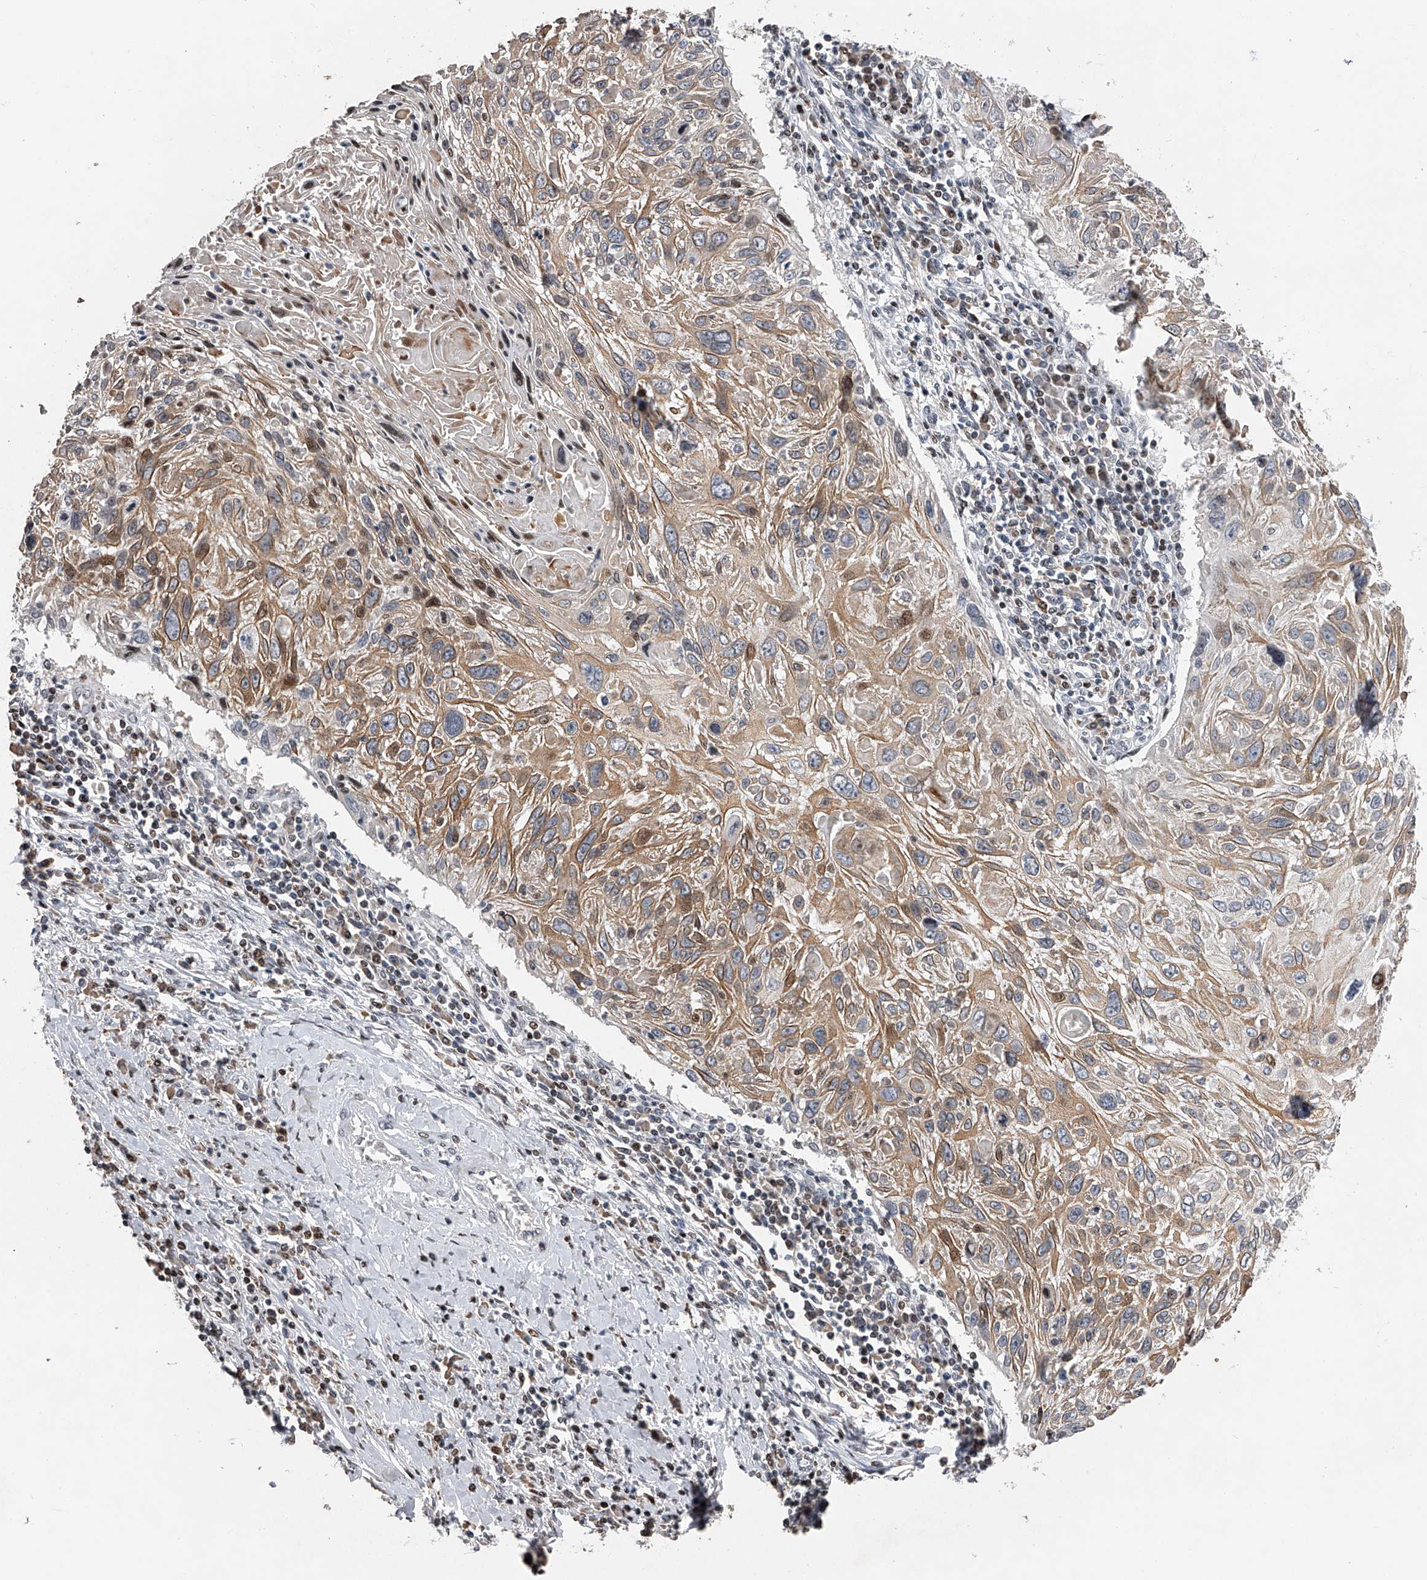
{"staining": {"intensity": "moderate", "quantity": "<25%", "location": "cytoplasmic/membranous"}, "tissue": "cervical cancer", "cell_type": "Tumor cells", "image_type": "cancer", "snomed": [{"axis": "morphology", "description": "Squamous cell carcinoma, NOS"}, {"axis": "topography", "description": "Cervix"}], "caption": "The immunohistochemical stain highlights moderate cytoplasmic/membranous expression in tumor cells of cervical cancer (squamous cell carcinoma) tissue.", "gene": "RWDD2A", "patient": {"sex": "female", "age": 51}}